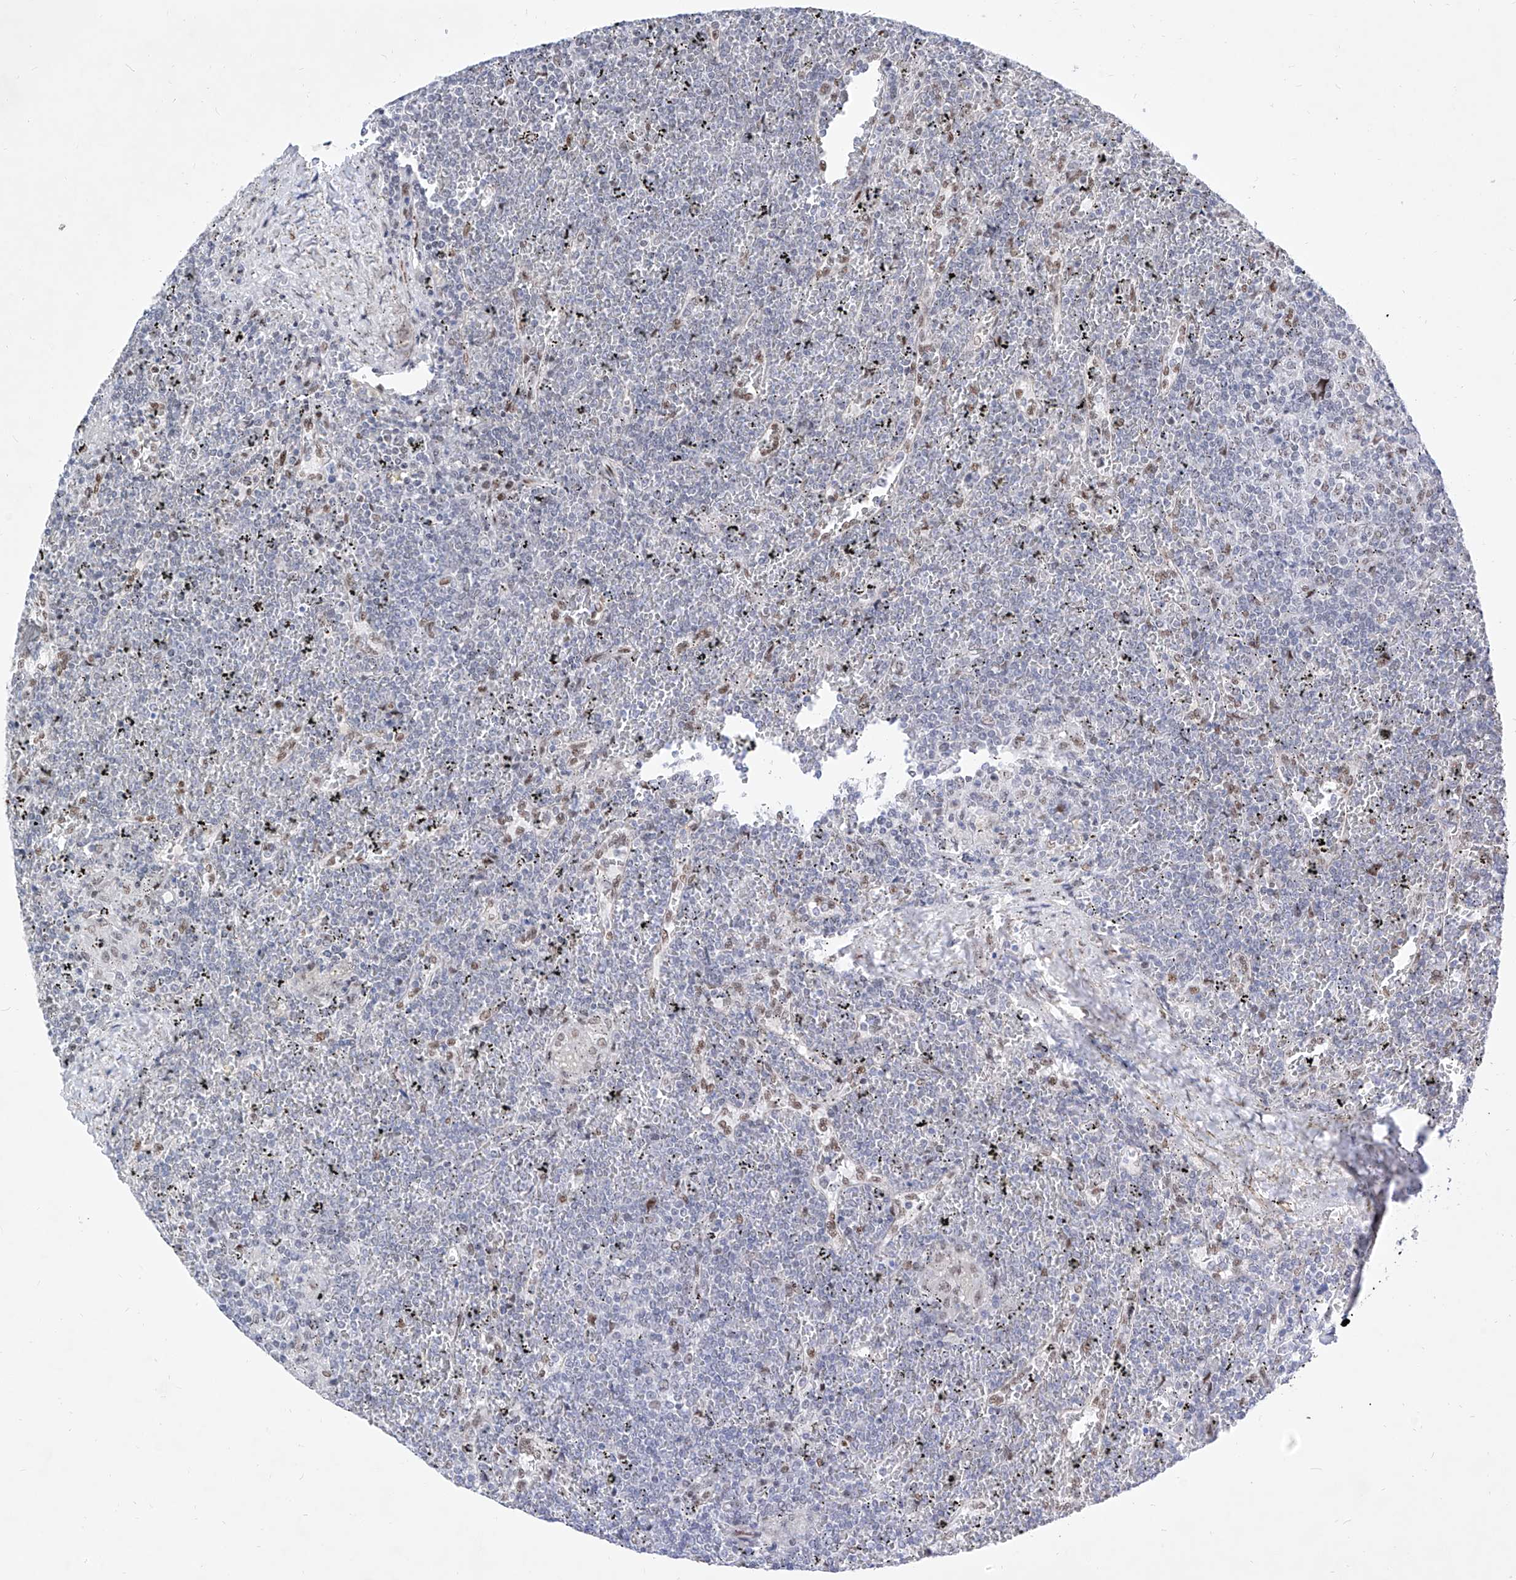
{"staining": {"intensity": "negative", "quantity": "none", "location": "none"}, "tissue": "lymphoma", "cell_type": "Tumor cells", "image_type": "cancer", "snomed": [{"axis": "morphology", "description": "Malignant lymphoma, non-Hodgkin's type, Low grade"}, {"axis": "topography", "description": "Spleen"}], "caption": "A high-resolution image shows immunohistochemistry staining of lymphoma, which demonstrates no significant positivity in tumor cells.", "gene": "ATN1", "patient": {"sex": "female", "age": 19}}